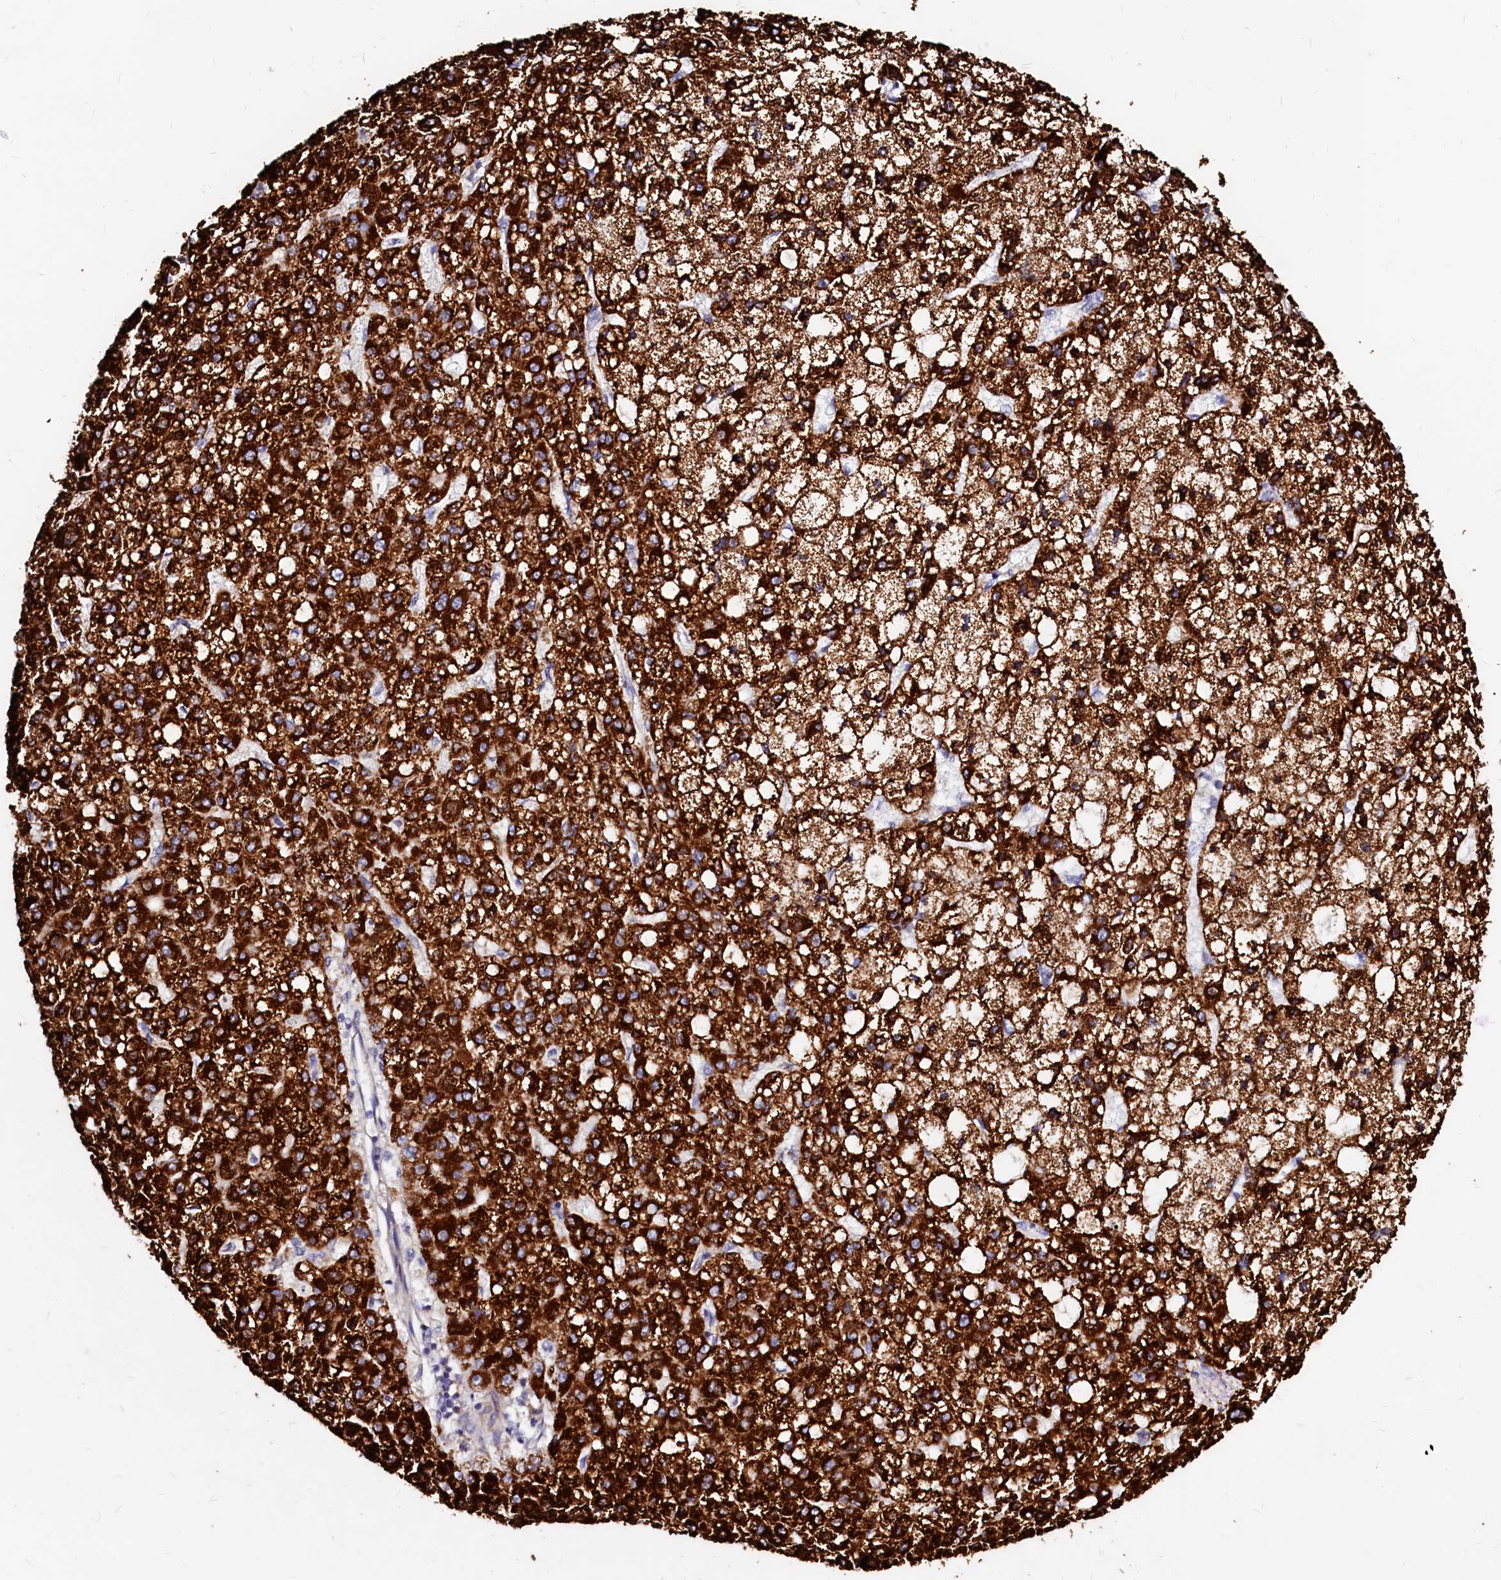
{"staining": {"intensity": "strong", "quantity": ">75%", "location": "cytoplasmic/membranous"}, "tissue": "liver cancer", "cell_type": "Tumor cells", "image_type": "cancer", "snomed": [{"axis": "morphology", "description": "Carcinoma, Hepatocellular, NOS"}, {"axis": "topography", "description": "Liver"}], "caption": "Immunohistochemistry histopathology image of liver cancer stained for a protein (brown), which demonstrates high levels of strong cytoplasmic/membranous staining in approximately >75% of tumor cells.", "gene": "MAOB", "patient": {"sex": "male", "age": 67}}